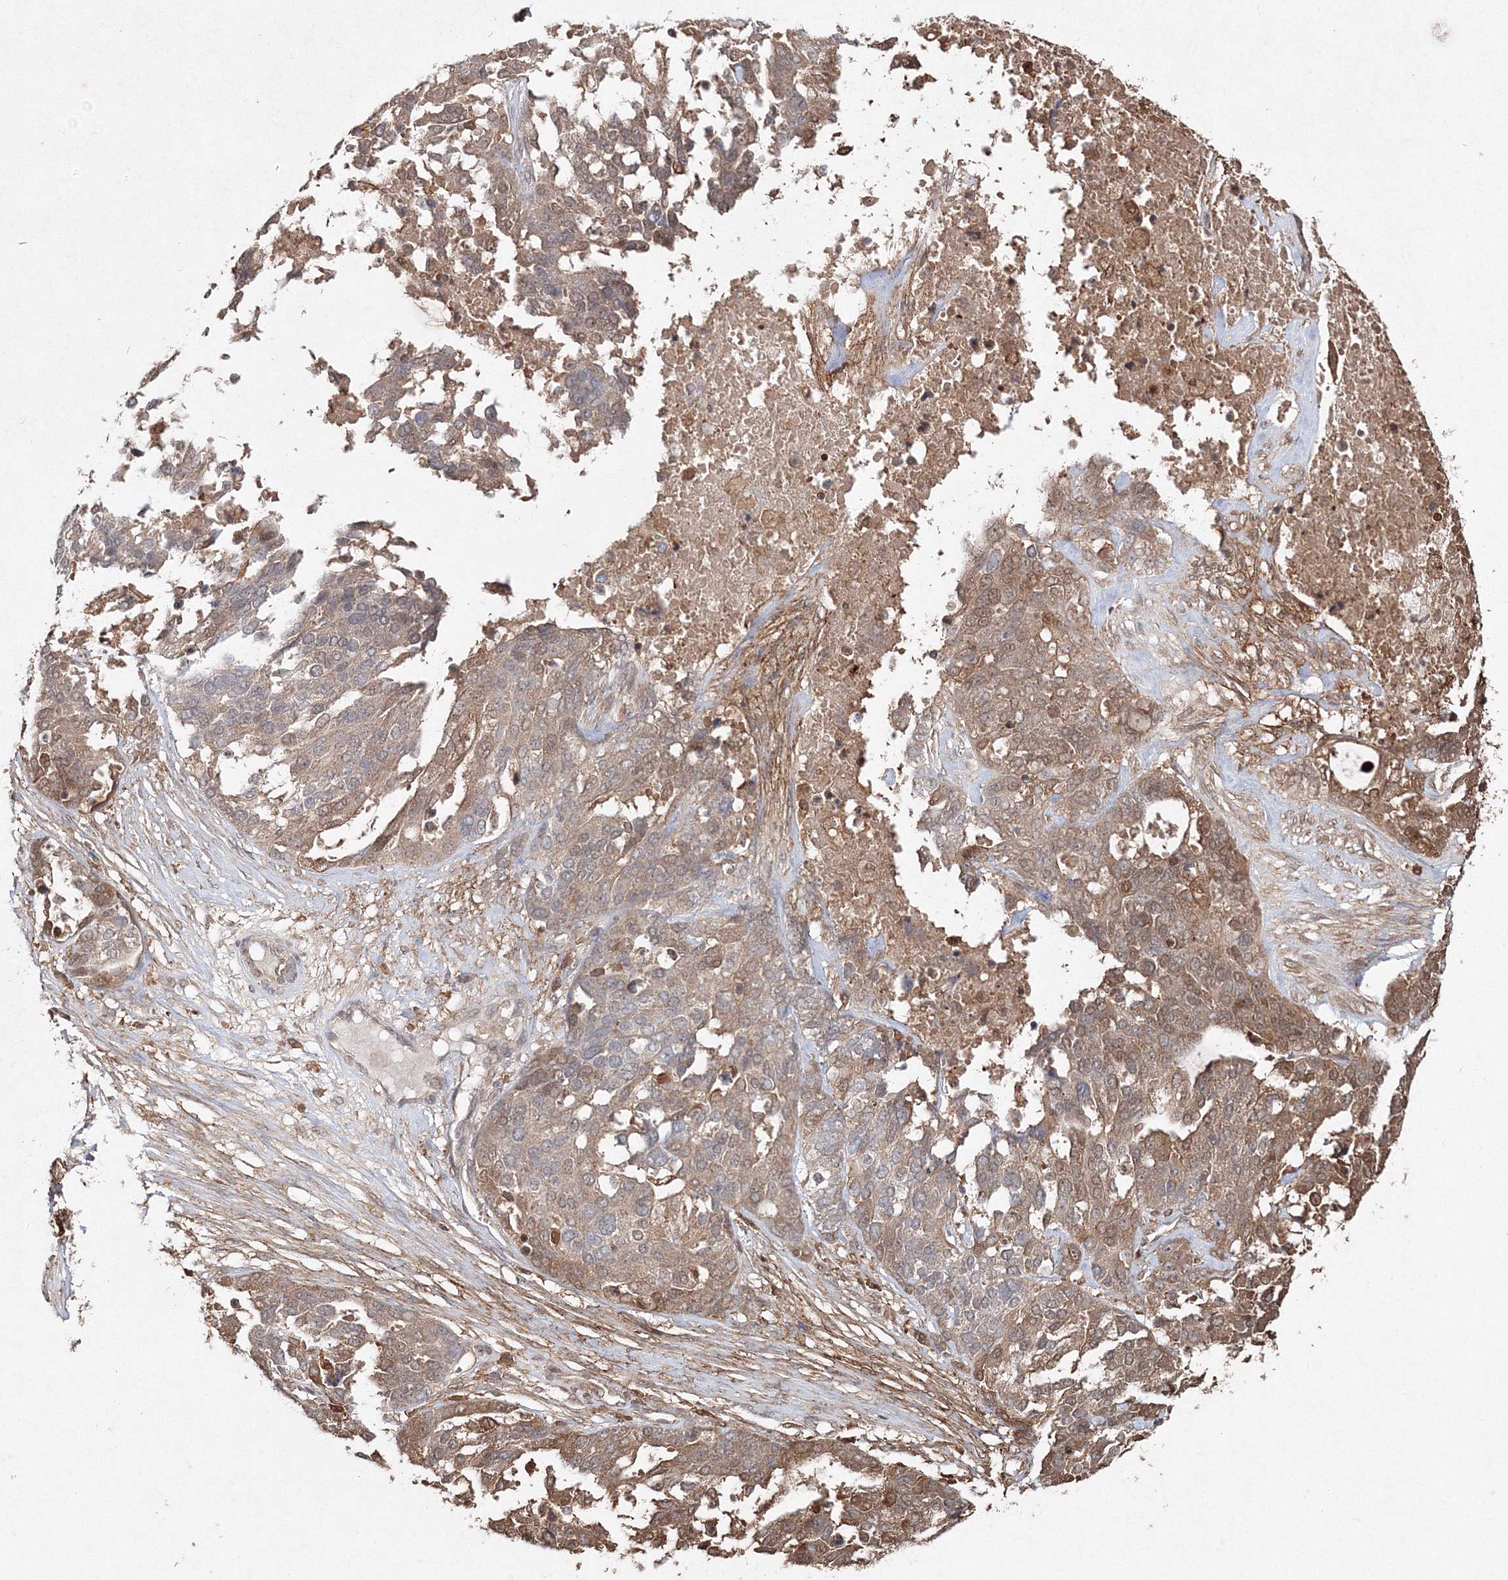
{"staining": {"intensity": "weak", "quantity": ">75%", "location": "cytoplasmic/membranous,nuclear"}, "tissue": "ovarian cancer", "cell_type": "Tumor cells", "image_type": "cancer", "snomed": [{"axis": "morphology", "description": "Cystadenocarcinoma, serous, NOS"}, {"axis": "topography", "description": "Ovary"}], "caption": "Ovarian cancer stained for a protein displays weak cytoplasmic/membranous and nuclear positivity in tumor cells.", "gene": "S100A11", "patient": {"sex": "female", "age": 44}}